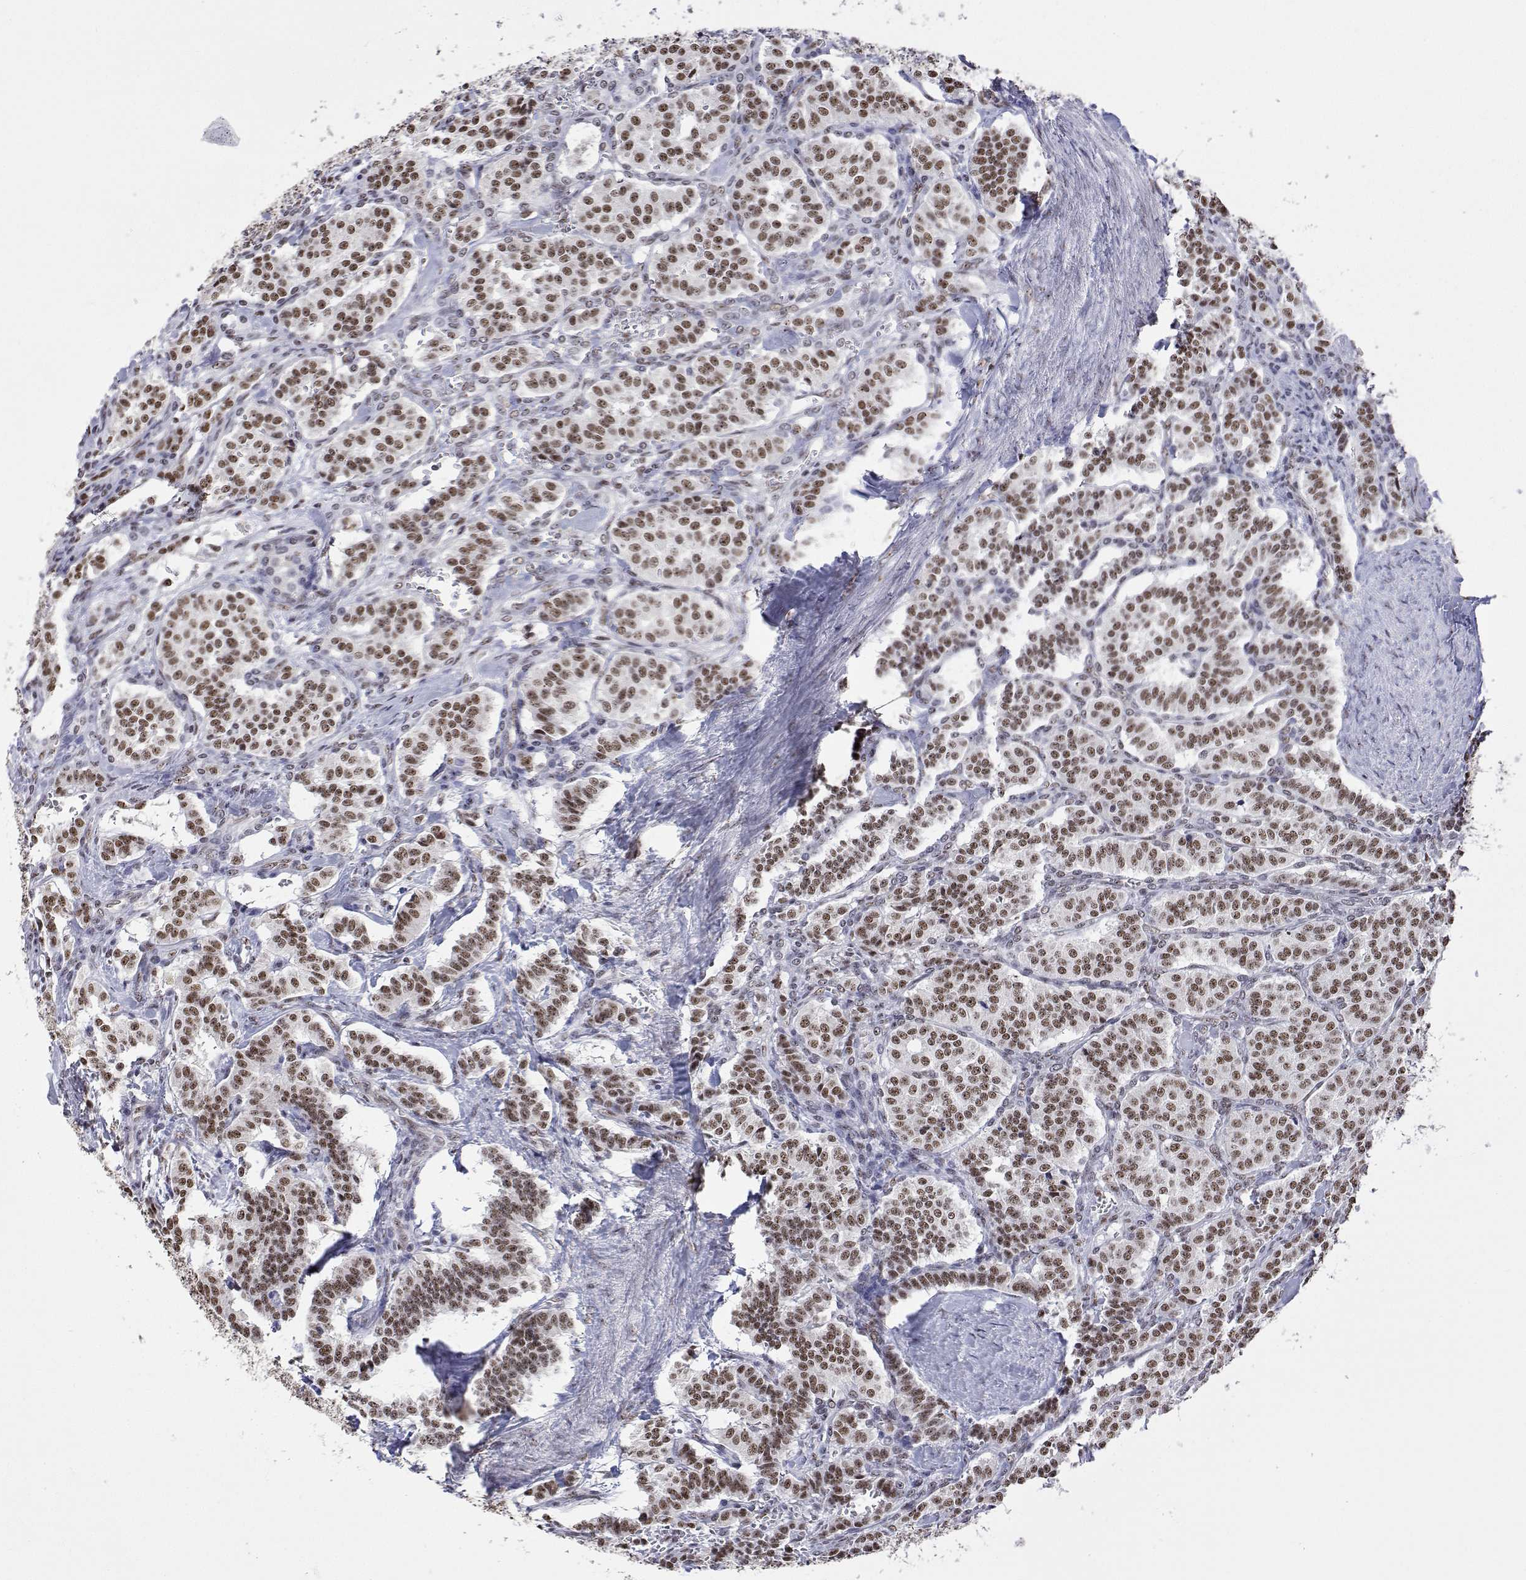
{"staining": {"intensity": "moderate", "quantity": ">75%", "location": "nuclear"}, "tissue": "carcinoid", "cell_type": "Tumor cells", "image_type": "cancer", "snomed": [{"axis": "morphology", "description": "Normal tissue, NOS"}, {"axis": "morphology", "description": "Carcinoid, malignant, NOS"}, {"axis": "topography", "description": "Lung"}], "caption": "Protein expression analysis of human carcinoid reveals moderate nuclear positivity in about >75% of tumor cells. Using DAB (brown) and hematoxylin (blue) stains, captured at high magnification using brightfield microscopy.", "gene": "ADAR", "patient": {"sex": "female", "age": 46}}